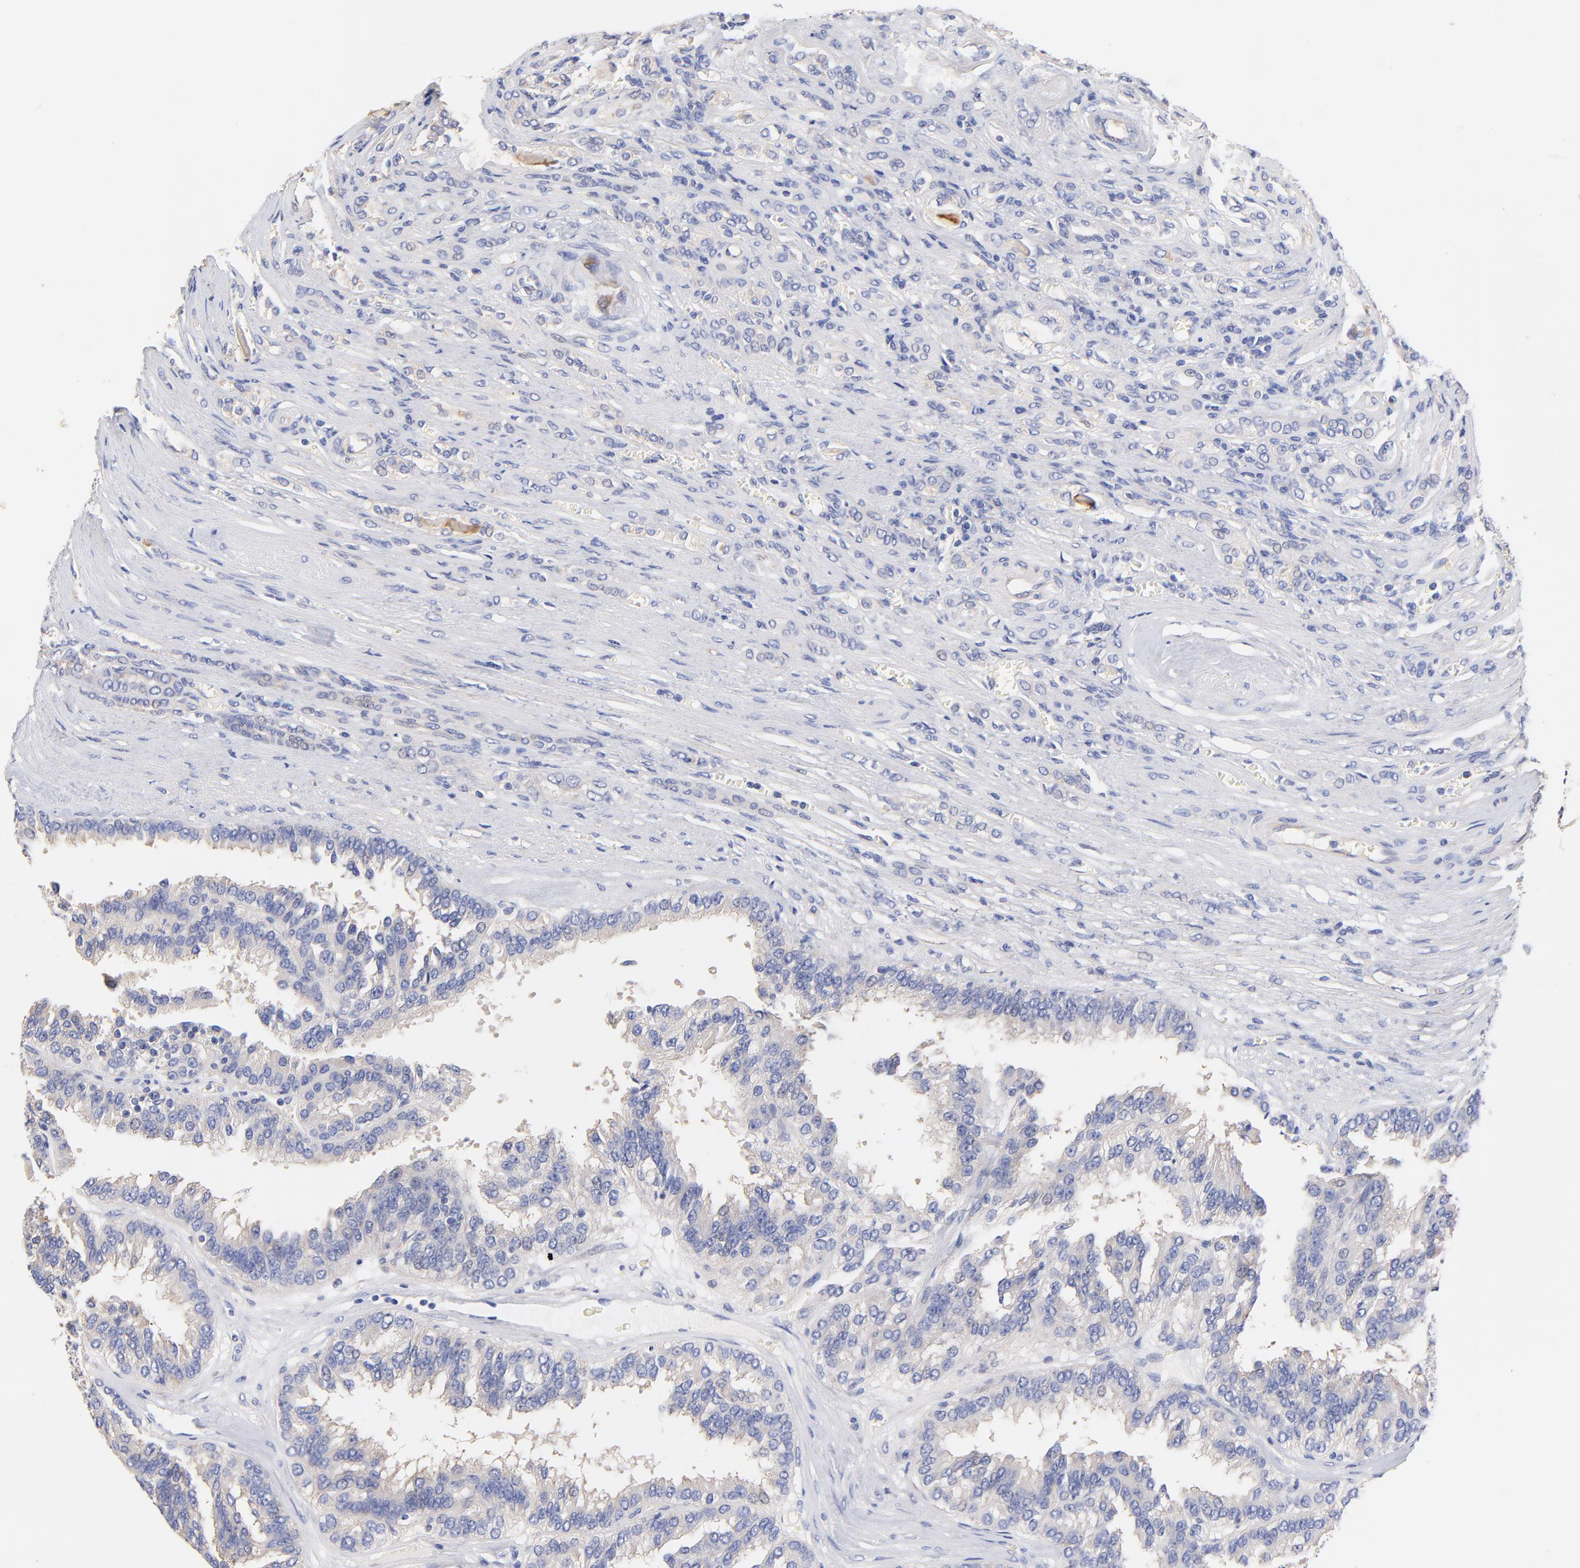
{"staining": {"intensity": "weak", "quantity": "25%-75%", "location": "cytoplasmic/membranous"}, "tissue": "renal cancer", "cell_type": "Tumor cells", "image_type": "cancer", "snomed": [{"axis": "morphology", "description": "Adenocarcinoma, NOS"}, {"axis": "topography", "description": "Kidney"}], "caption": "A histopathology image of renal adenocarcinoma stained for a protein displays weak cytoplasmic/membranous brown staining in tumor cells. The staining was performed using DAB (3,3'-diaminobenzidine), with brown indicating positive protein expression. Nuclei are stained blue with hematoxylin.", "gene": "HS3ST1", "patient": {"sex": "male", "age": 46}}